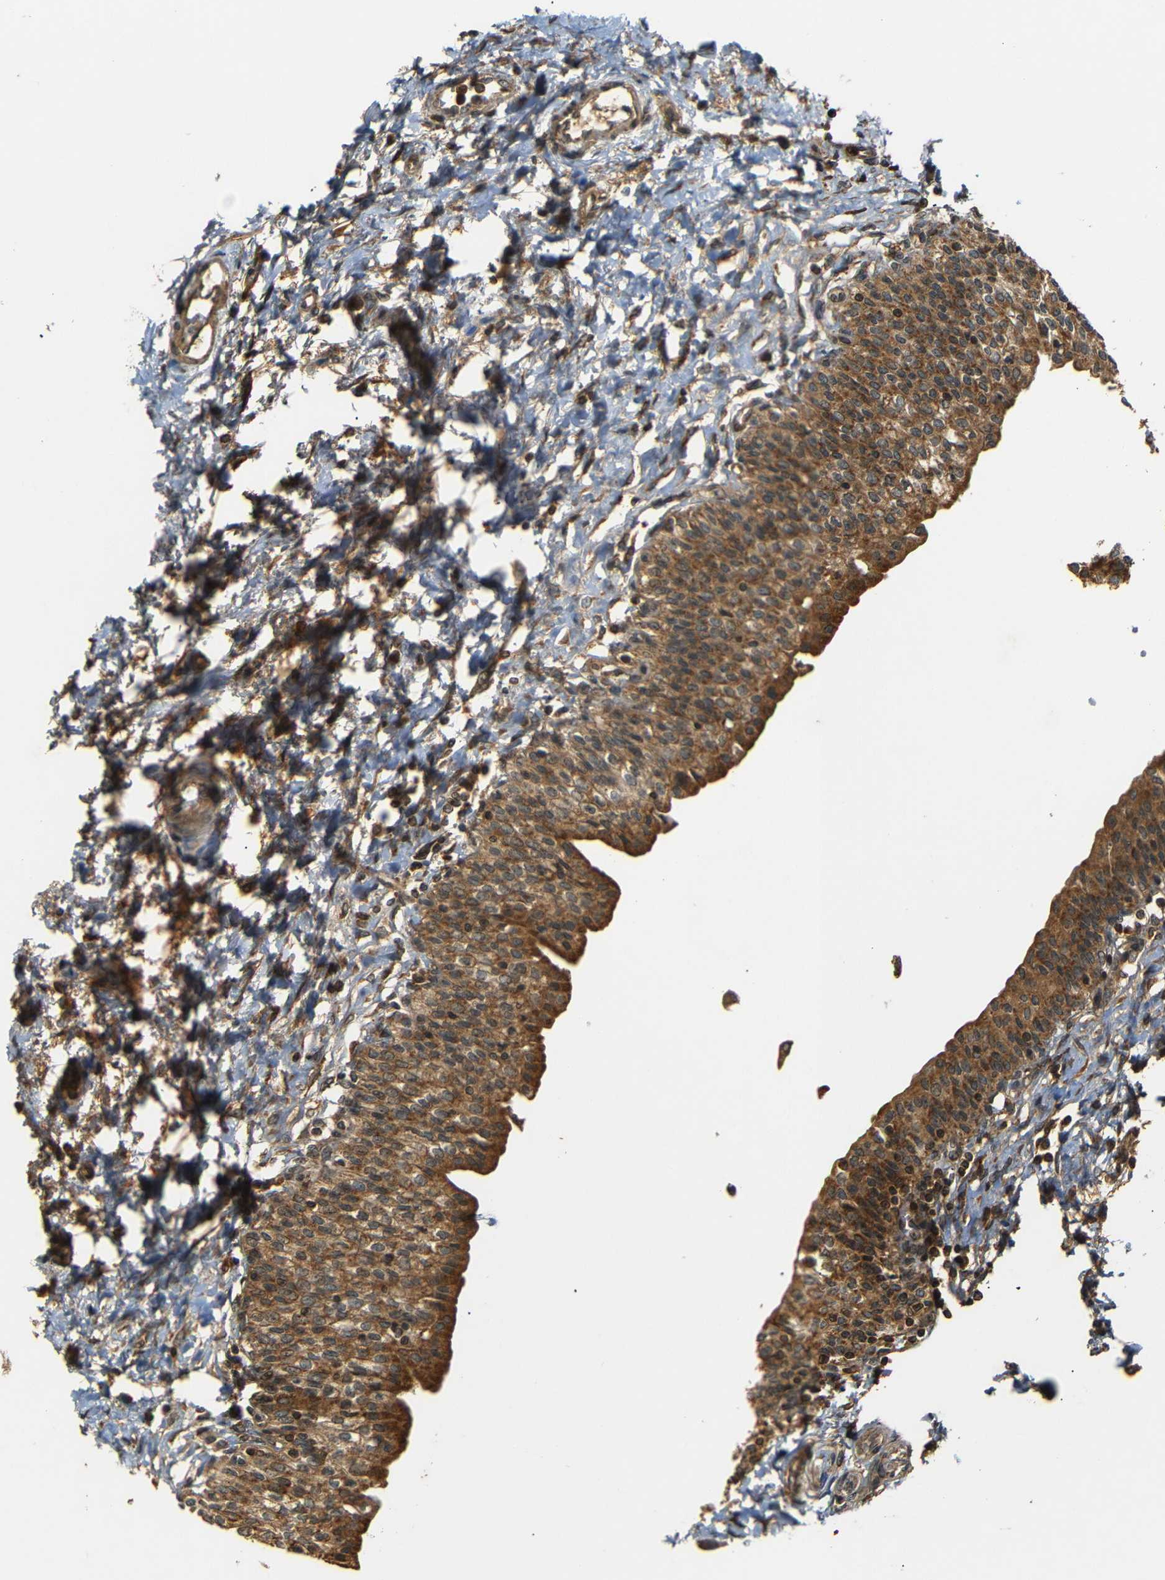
{"staining": {"intensity": "moderate", "quantity": ">75%", "location": "cytoplasmic/membranous"}, "tissue": "urinary bladder", "cell_type": "Urothelial cells", "image_type": "normal", "snomed": [{"axis": "morphology", "description": "Normal tissue, NOS"}, {"axis": "topography", "description": "Urinary bladder"}], "caption": "Human urinary bladder stained for a protein (brown) demonstrates moderate cytoplasmic/membranous positive expression in approximately >75% of urothelial cells.", "gene": "TANK", "patient": {"sex": "male", "age": 55}}